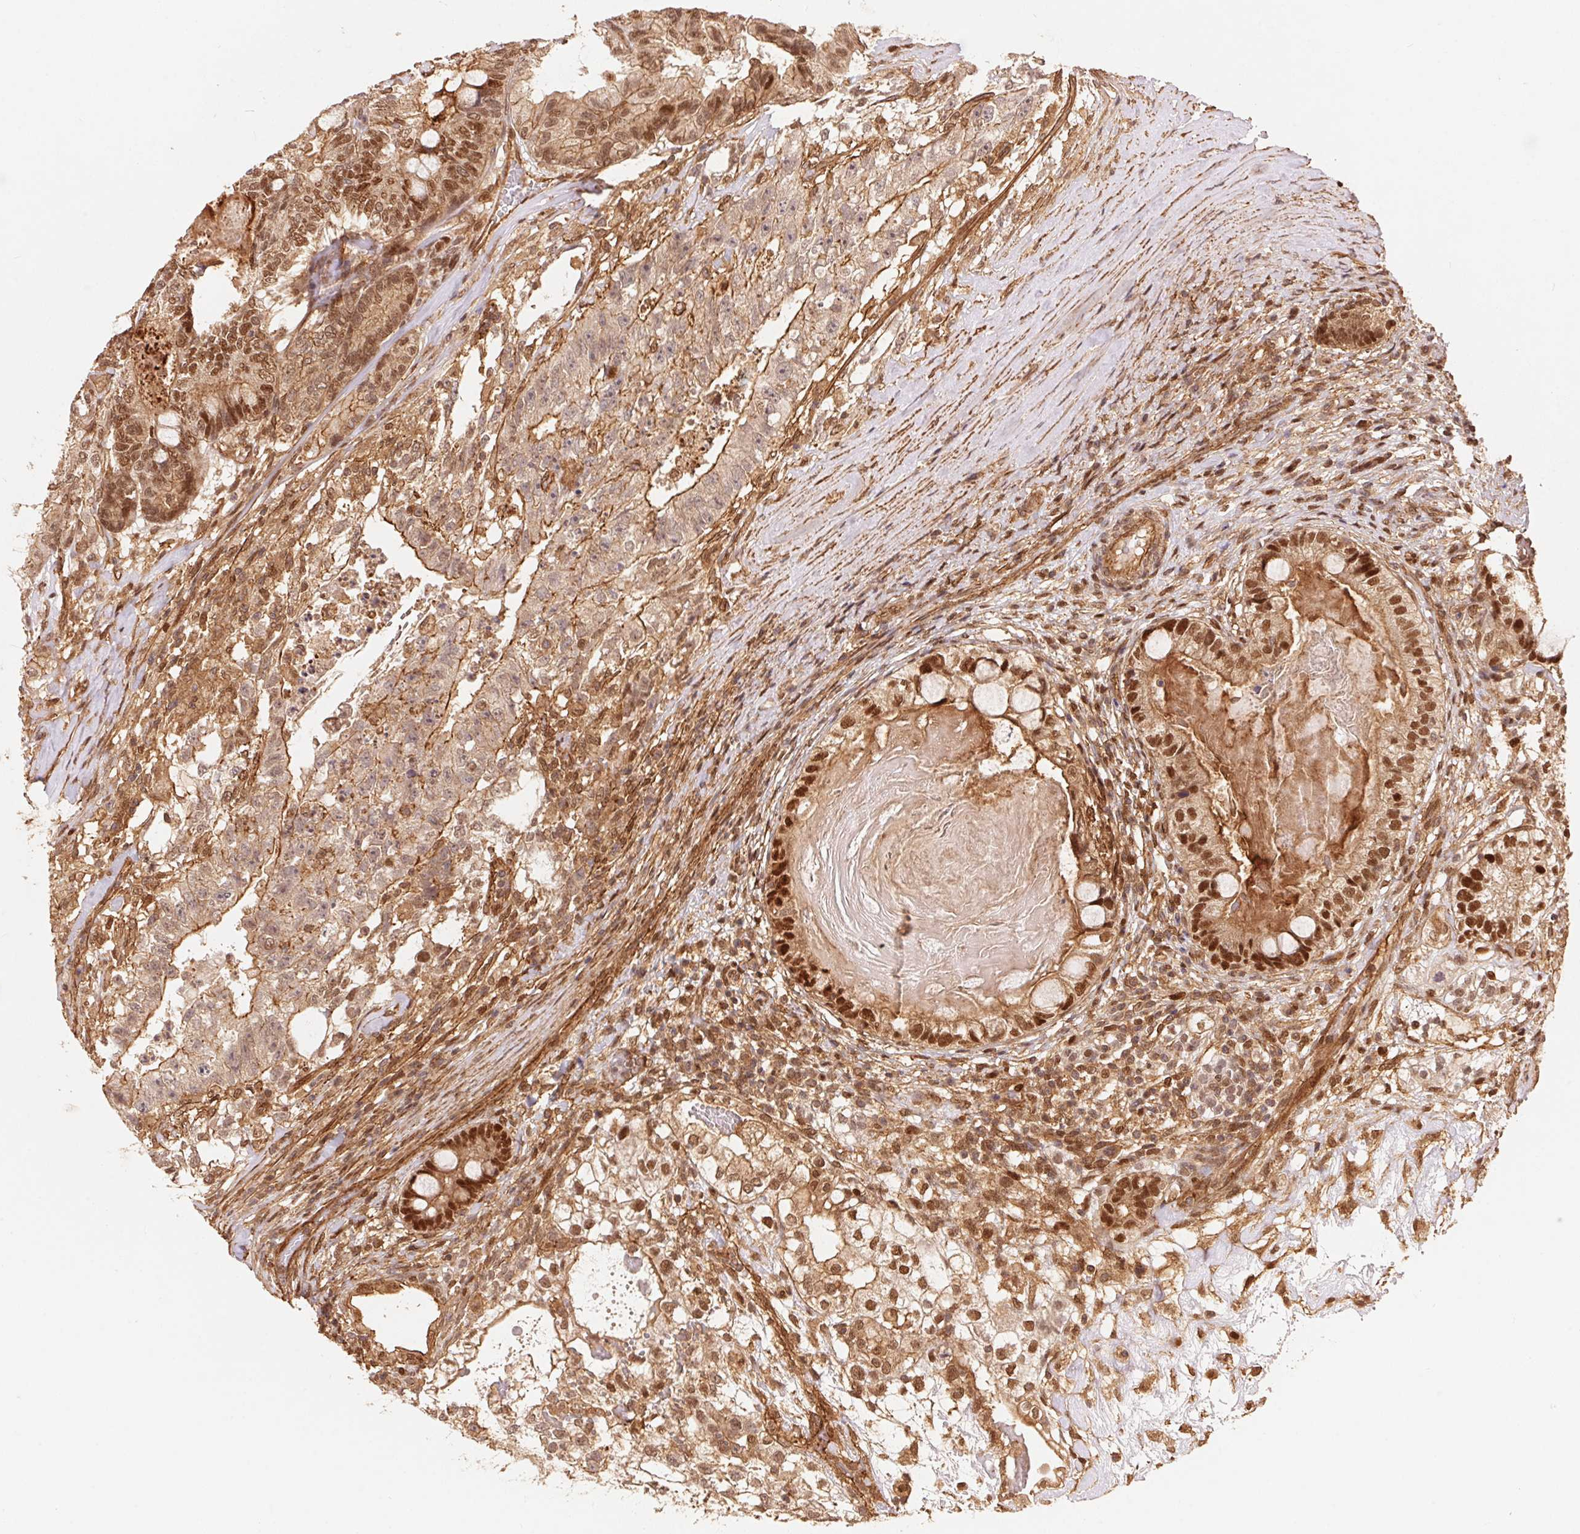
{"staining": {"intensity": "moderate", "quantity": "25%-75%", "location": "cytoplasmic/membranous,nuclear"}, "tissue": "testis cancer", "cell_type": "Tumor cells", "image_type": "cancer", "snomed": [{"axis": "morphology", "description": "Seminoma, NOS"}, {"axis": "morphology", "description": "Carcinoma, Embryonal, NOS"}, {"axis": "topography", "description": "Testis"}], "caption": "Protein analysis of testis embryonal carcinoma tissue displays moderate cytoplasmic/membranous and nuclear staining in about 25%-75% of tumor cells.", "gene": "TNIP2", "patient": {"sex": "male", "age": 41}}